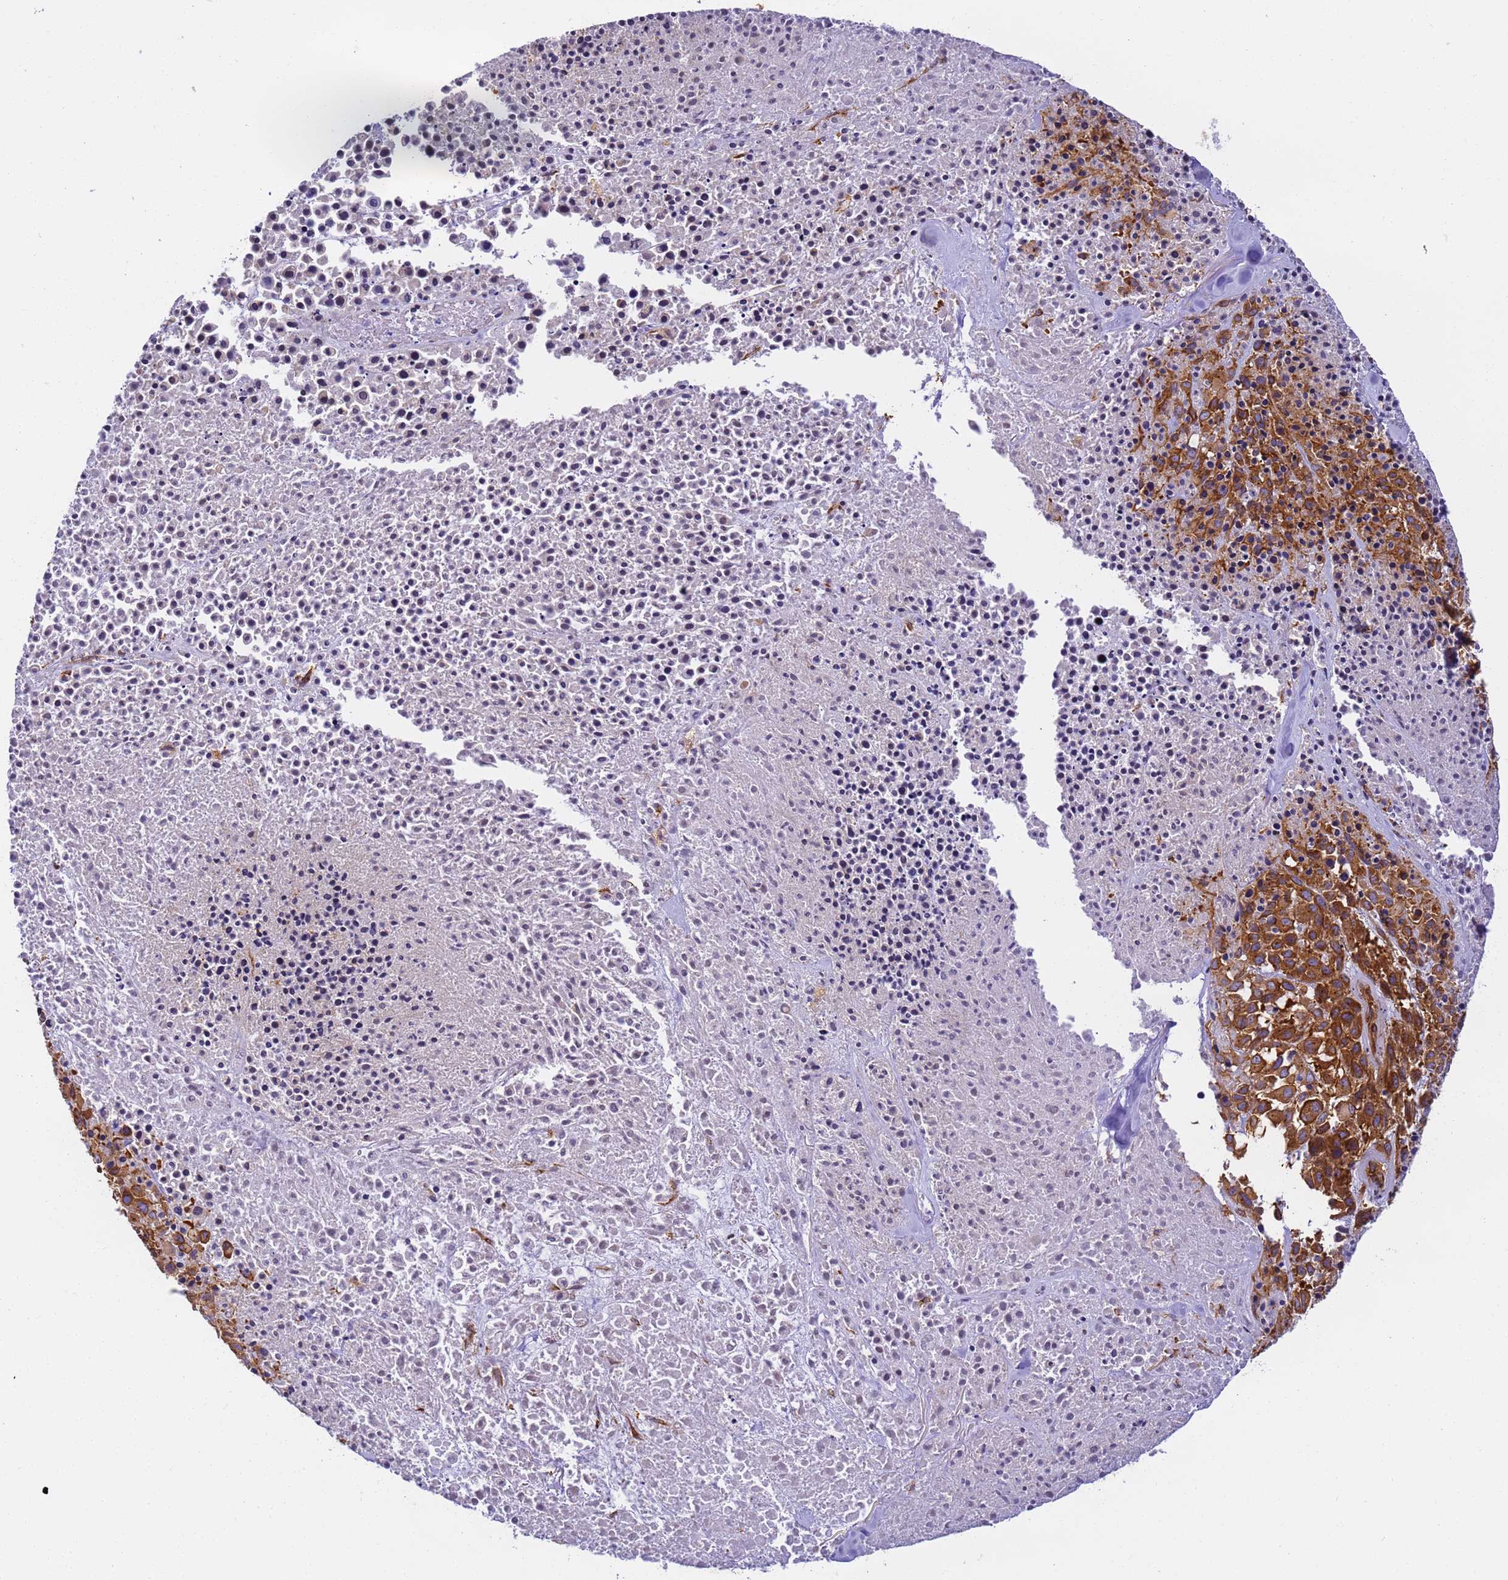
{"staining": {"intensity": "strong", "quantity": ">75%", "location": "cytoplasmic/membranous"}, "tissue": "melanoma", "cell_type": "Tumor cells", "image_type": "cancer", "snomed": [{"axis": "morphology", "description": "Malignant melanoma, Metastatic site"}, {"axis": "topography", "description": "Skin"}], "caption": "Protein staining of melanoma tissue reveals strong cytoplasmic/membranous positivity in about >75% of tumor cells. The staining is performed using DAB brown chromogen to label protein expression. The nuclei are counter-stained blue using hematoxylin.", "gene": "DYNC1I2", "patient": {"sex": "female", "age": 81}}